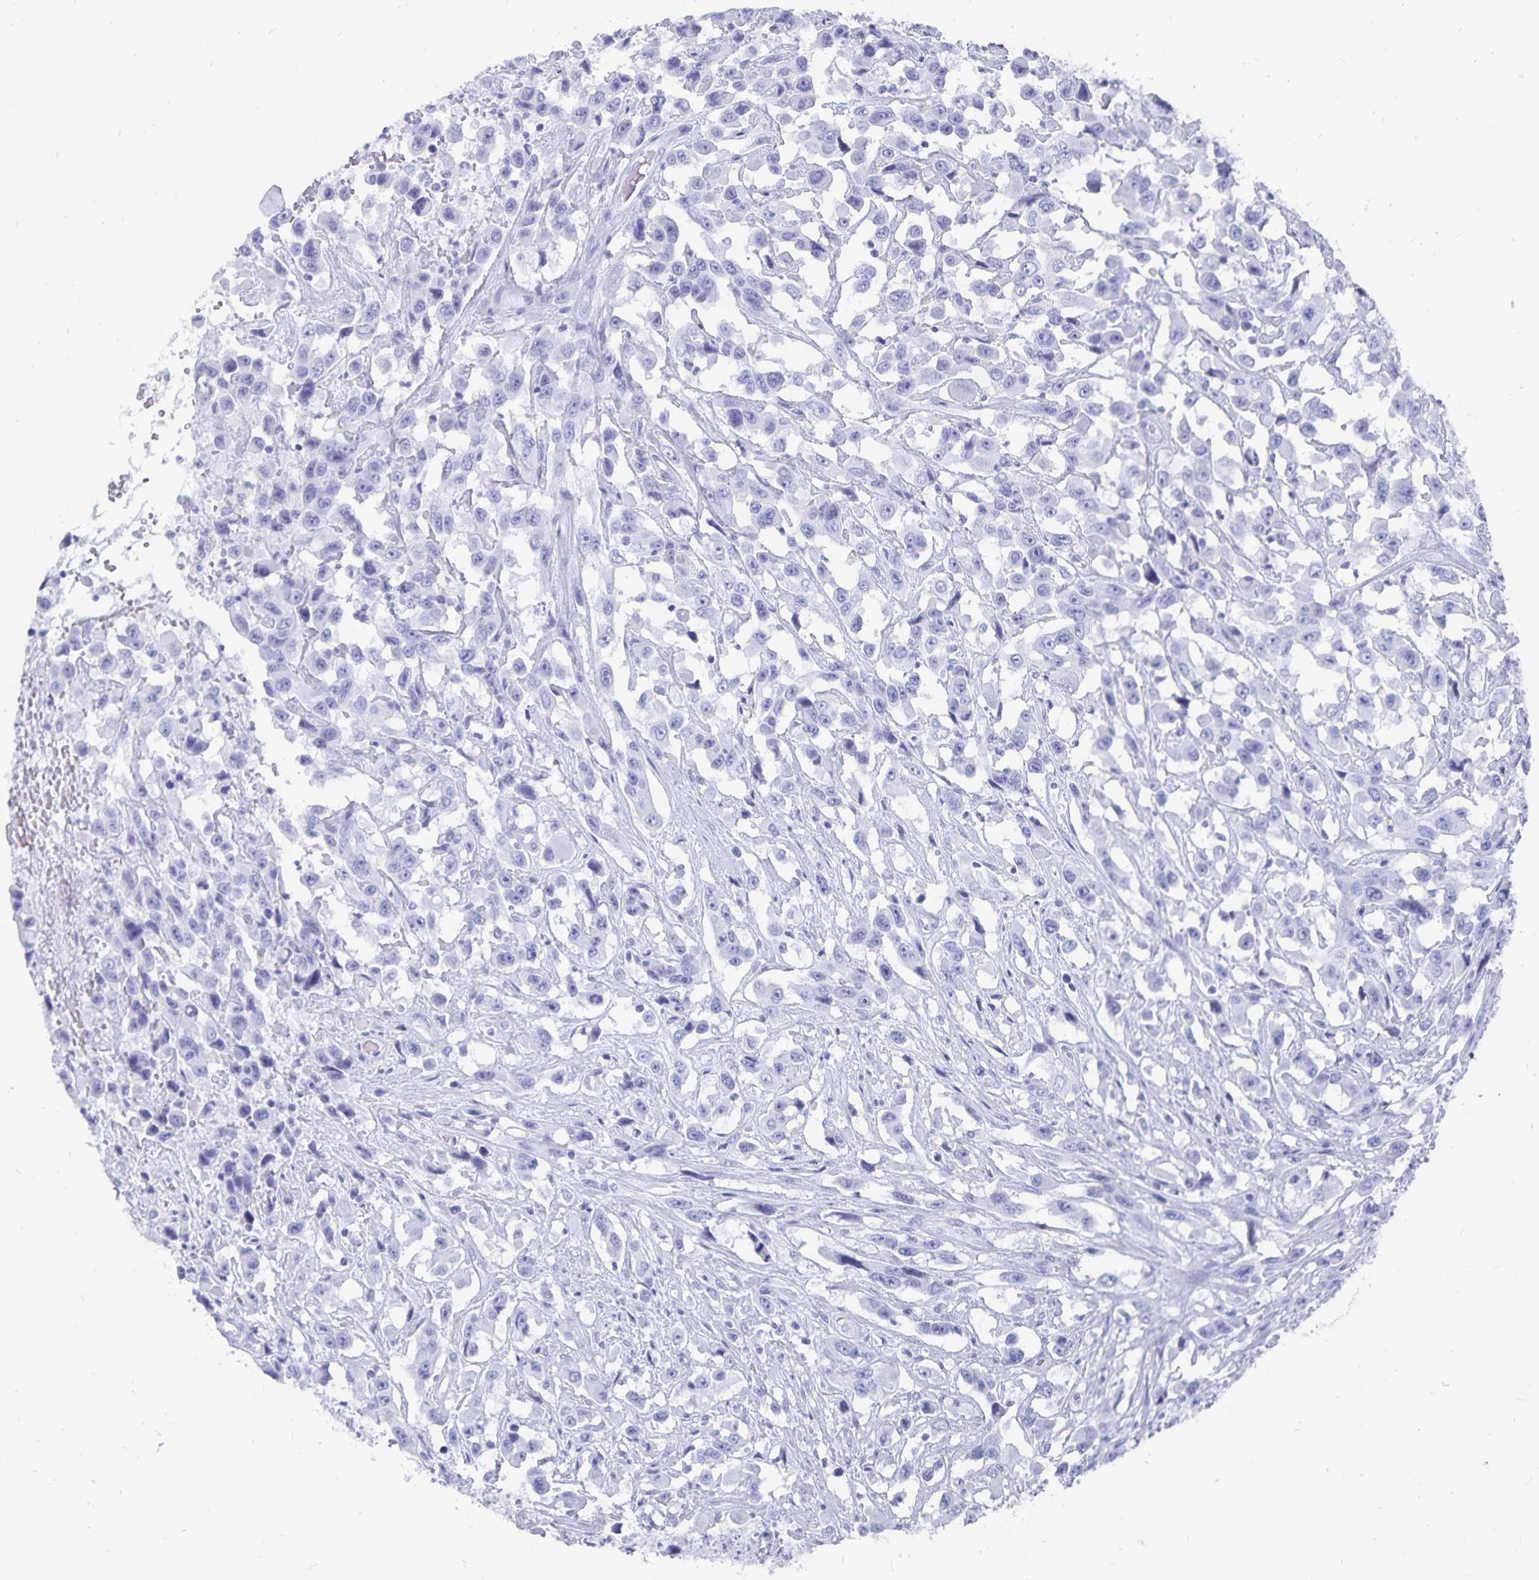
{"staining": {"intensity": "negative", "quantity": "none", "location": "none"}, "tissue": "urothelial cancer", "cell_type": "Tumor cells", "image_type": "cancer", "snomed": [{"axis": "morphology", "description": "Urothelial carcinoma, High grade"}, {"axis": "topography", "description": "Urinary bladder"}], "caption": "High-grade urothelial carcinoma was stained to show a protein in brown. There is no significant expression in tumor cells.", "gene": "ADH1A", "patient": {"sex": "male", "age": 53}}